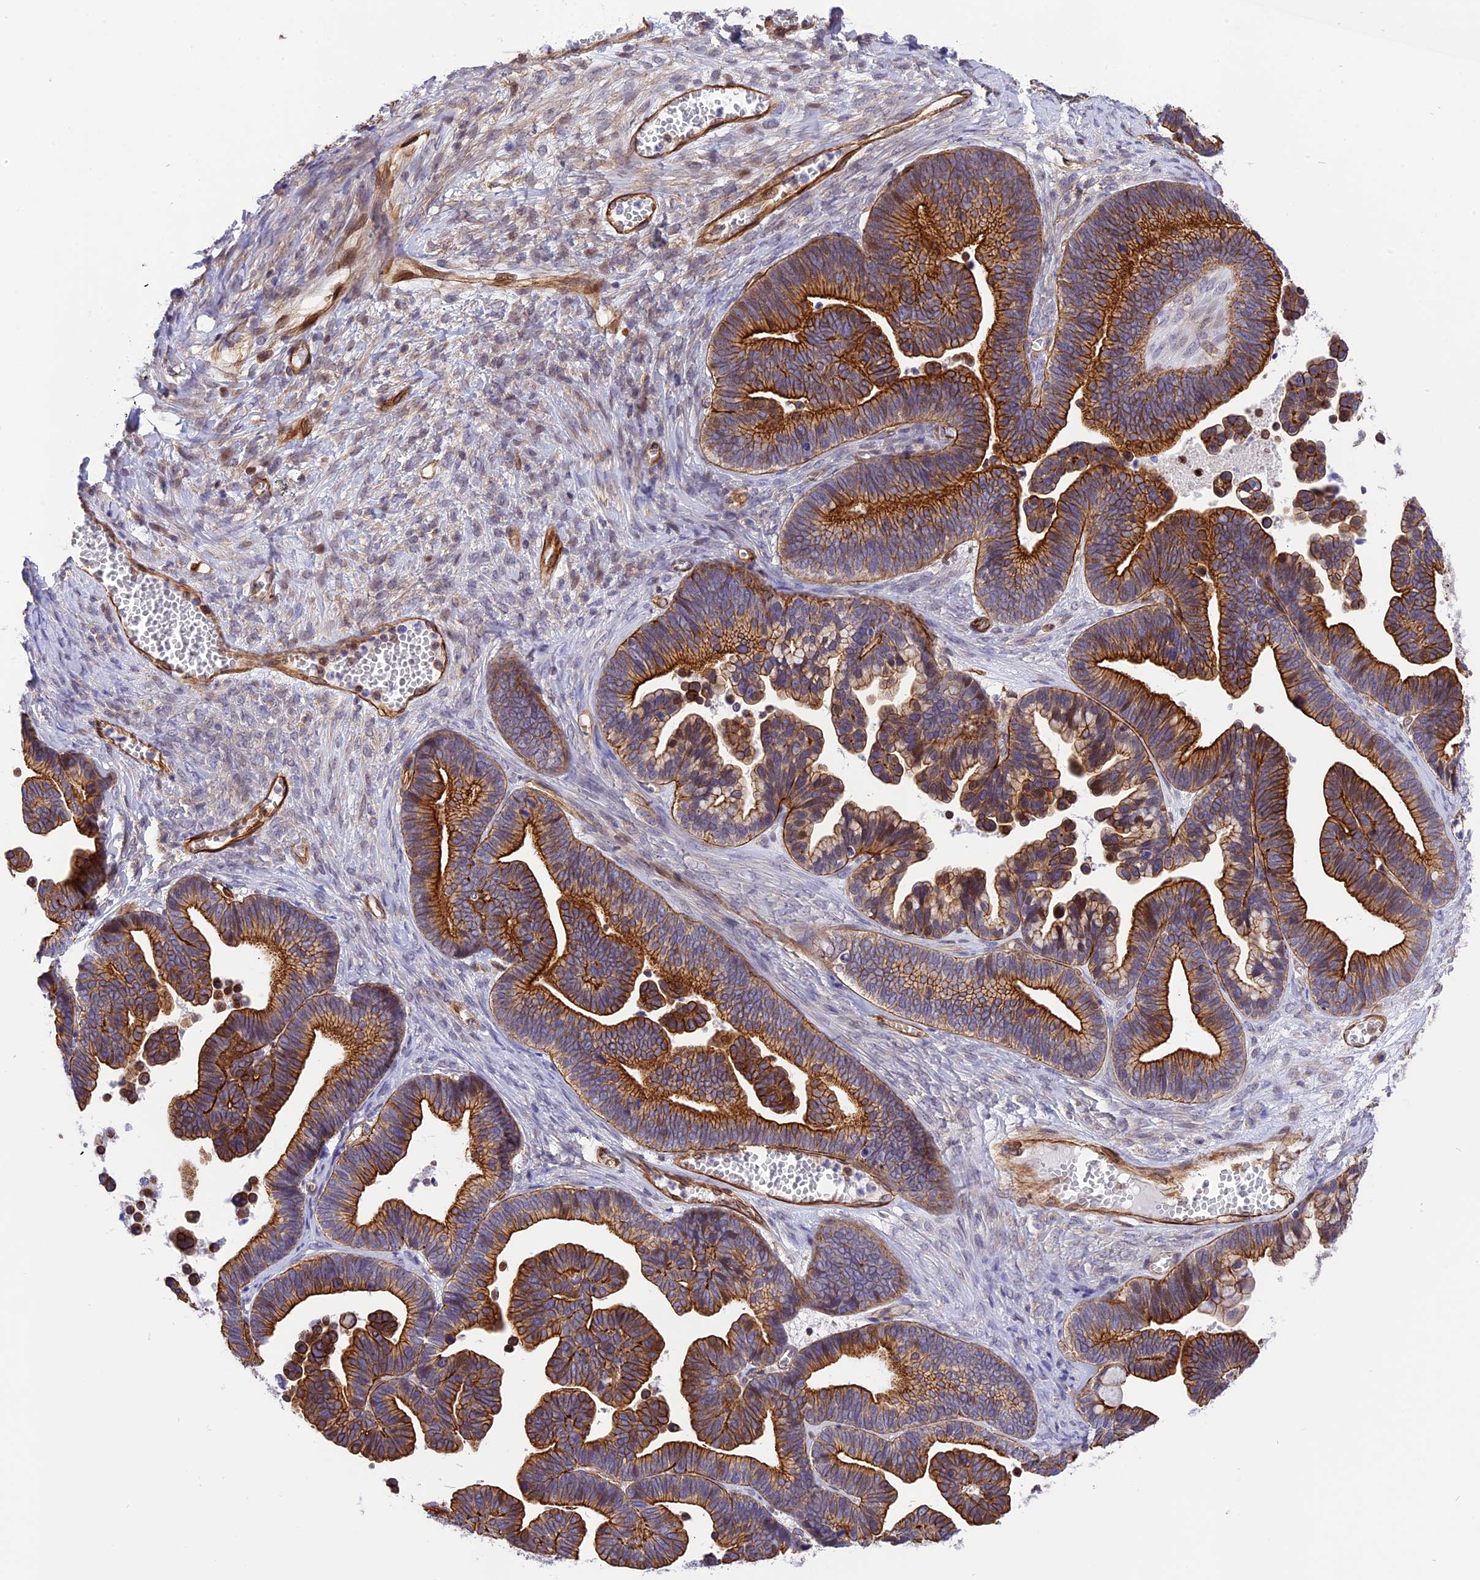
{"staining": {"intensity": "moderate", "quantity": ">75%", "location": "cytoplasmic/membranous"}, "tissue": "ovarian cancer", "cell_type": "Tumor cells", "image_type": "cancer", "snomed": [{"axis": "morphology", "description": "Cystadenocarcinoma, serous, NOS"}, {"axis": "topography", "description": "Ovary"}], "caption": "Tumor cells exhibit medium levels of moderate cytoplasmic/membranous positivity in approximately >75% of cells in human ovarian cancer.", "gene": "R3HDM4", "patient": {"sex": "female", "age": 56}}